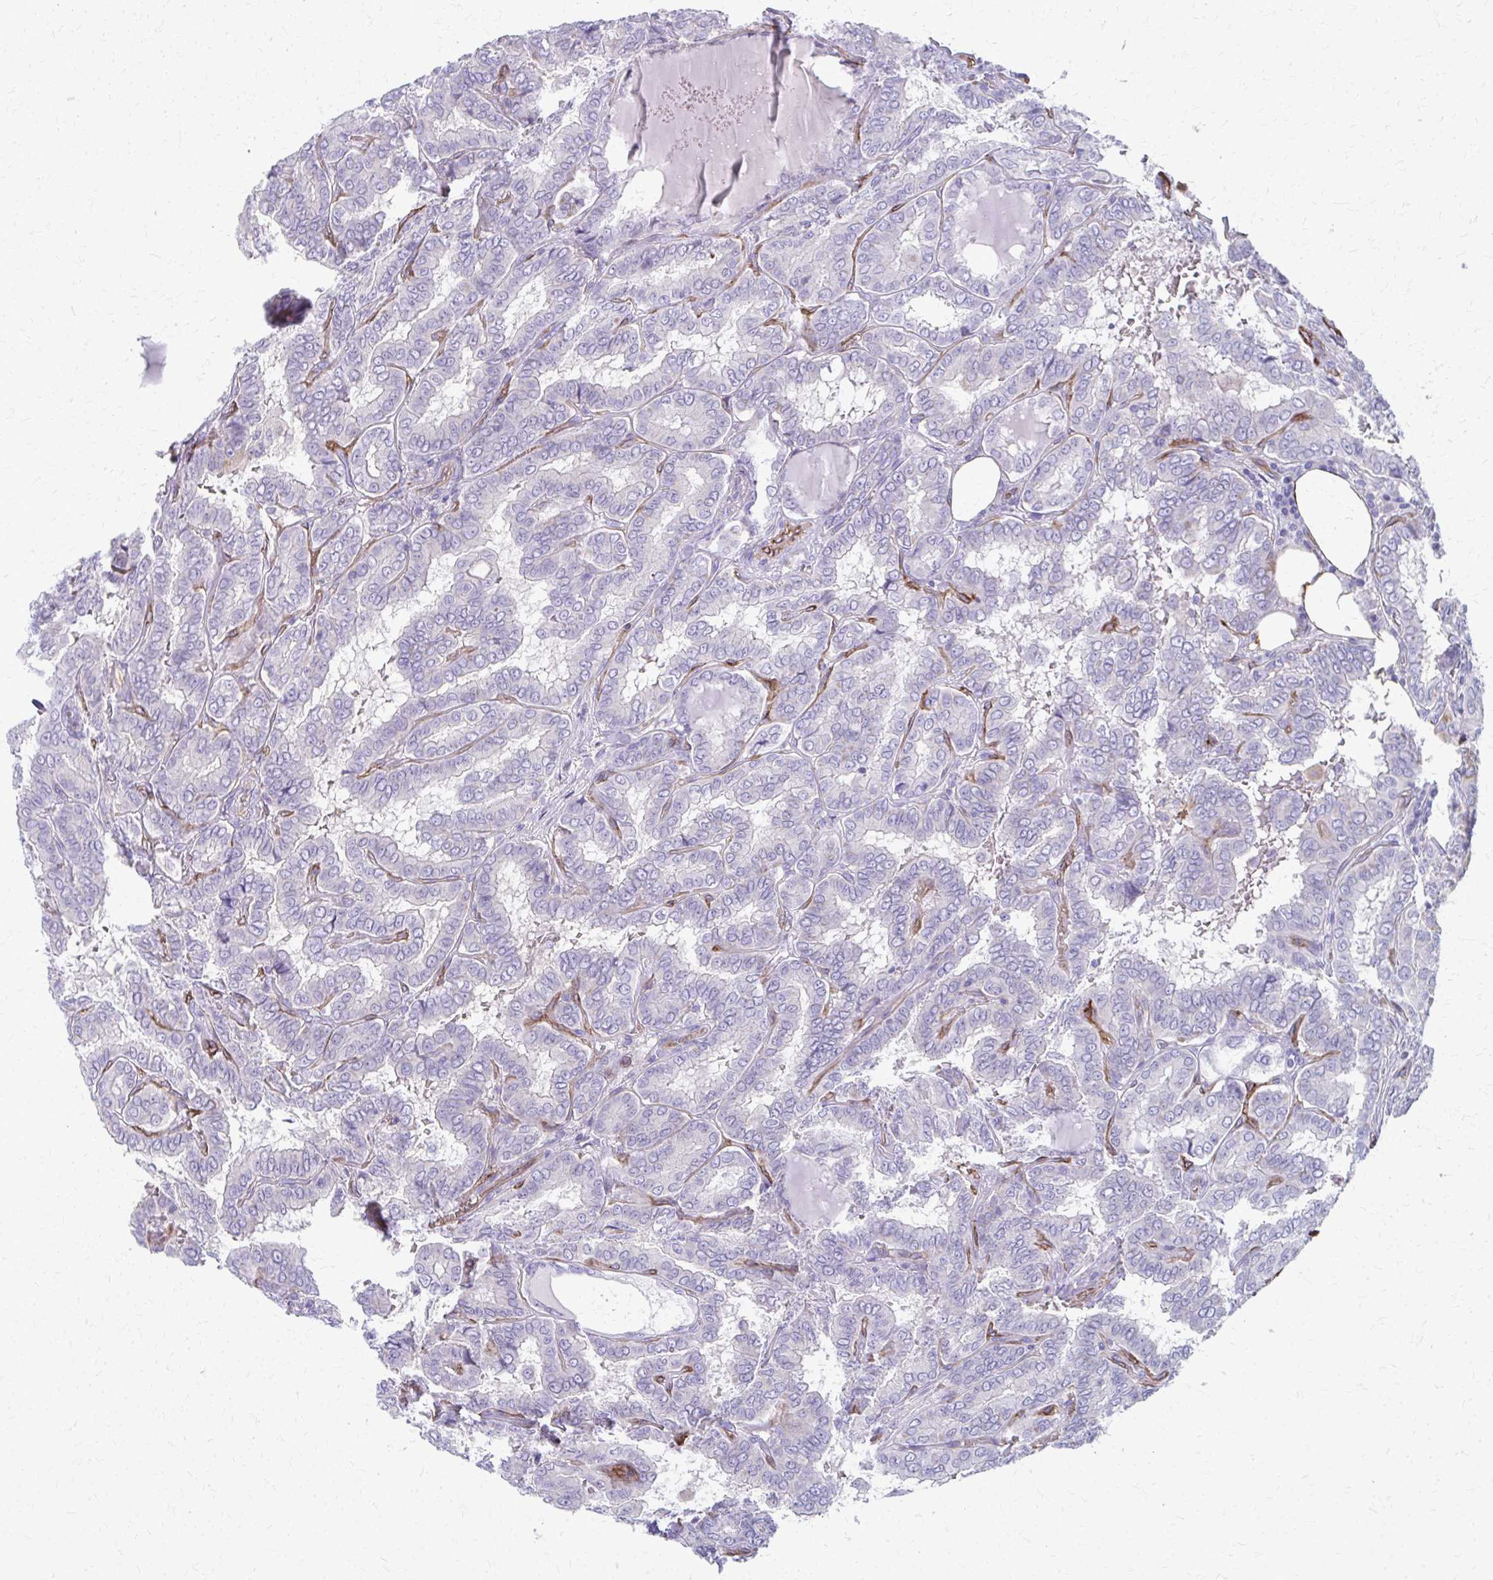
{"staining": {"intensity": "negative", "quantity": "none", "location": "none"}, "tissue": "thyroid cancer", "cell_type": "Tumor cells", "image_type": "cancer", "snomed": [{"axis": "morphology", "description": "Papillary adenocarcinoma, NOS"}, {"axis": "topography", "description": "Thyroid gland"}], "caption": "IHC histopathology image of human thyroid papillary adenocarcinoma stained for a protein (brown), which reveals no positivity in tumor cells.", "gene": "ADIPOQ", "patient": {"sex": "female", "age": 46}}